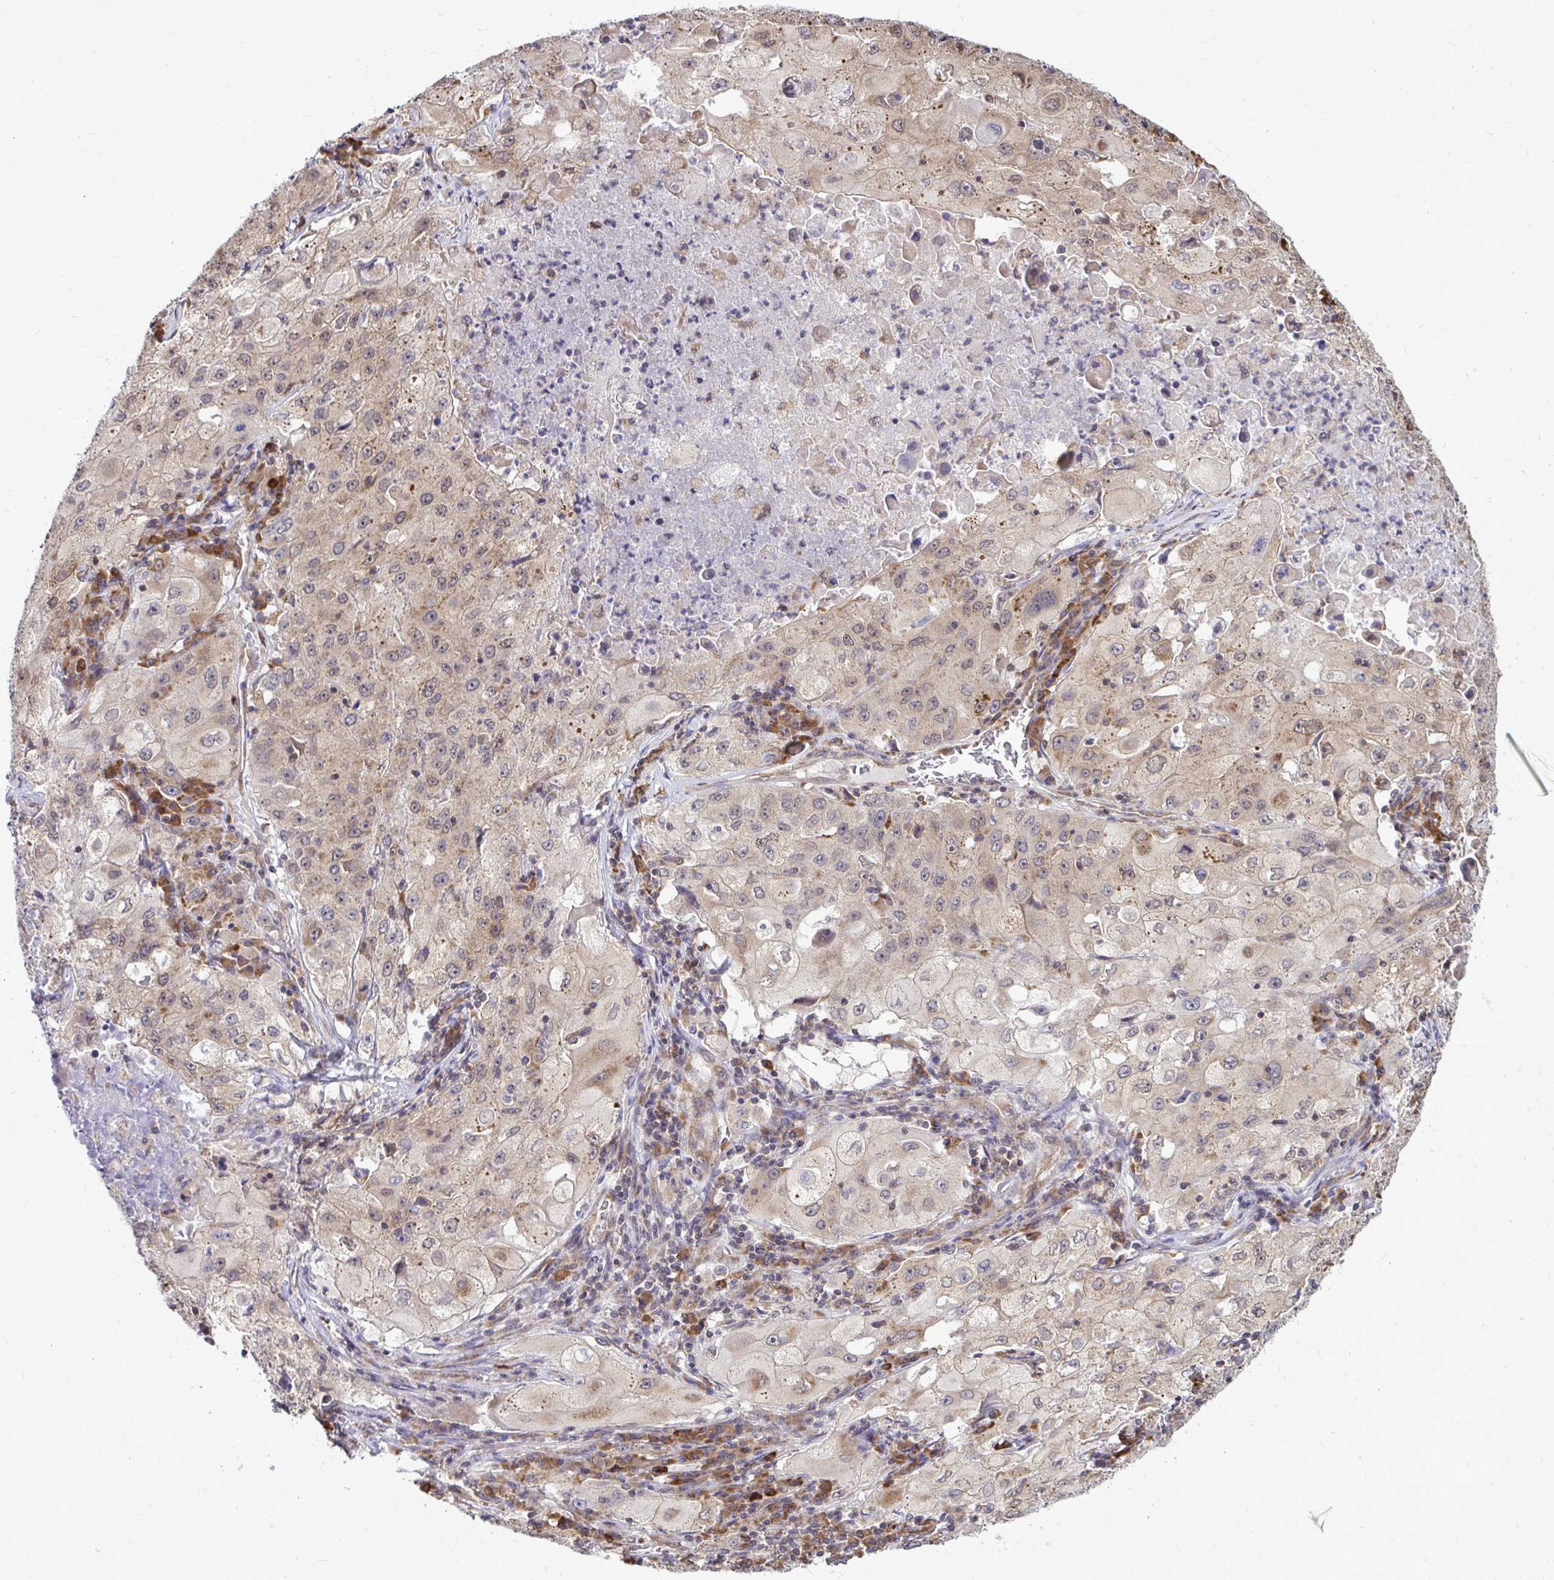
{"staining": {"intensity": "weak", "quantity": "25%-75%", "location": "cytoplasmic/membranous"}, "tissue": "lung cancer", "cell_type": "Tumor cells", "image_type": "cancer", "snomed": [{"axis": "morphology", "description": "Squamous cell carcinoma, NOS"}, {"axis": "topography", "description": "Lung"}], "caption": "The histopathology image shows a brown stain indicating the presence of a protein in the cytoplasmic/membranous of tumor cells in lung squamous cell carcinoma.", "gene": "FMR1", "patient": {"sex": "male", "age": 63}}